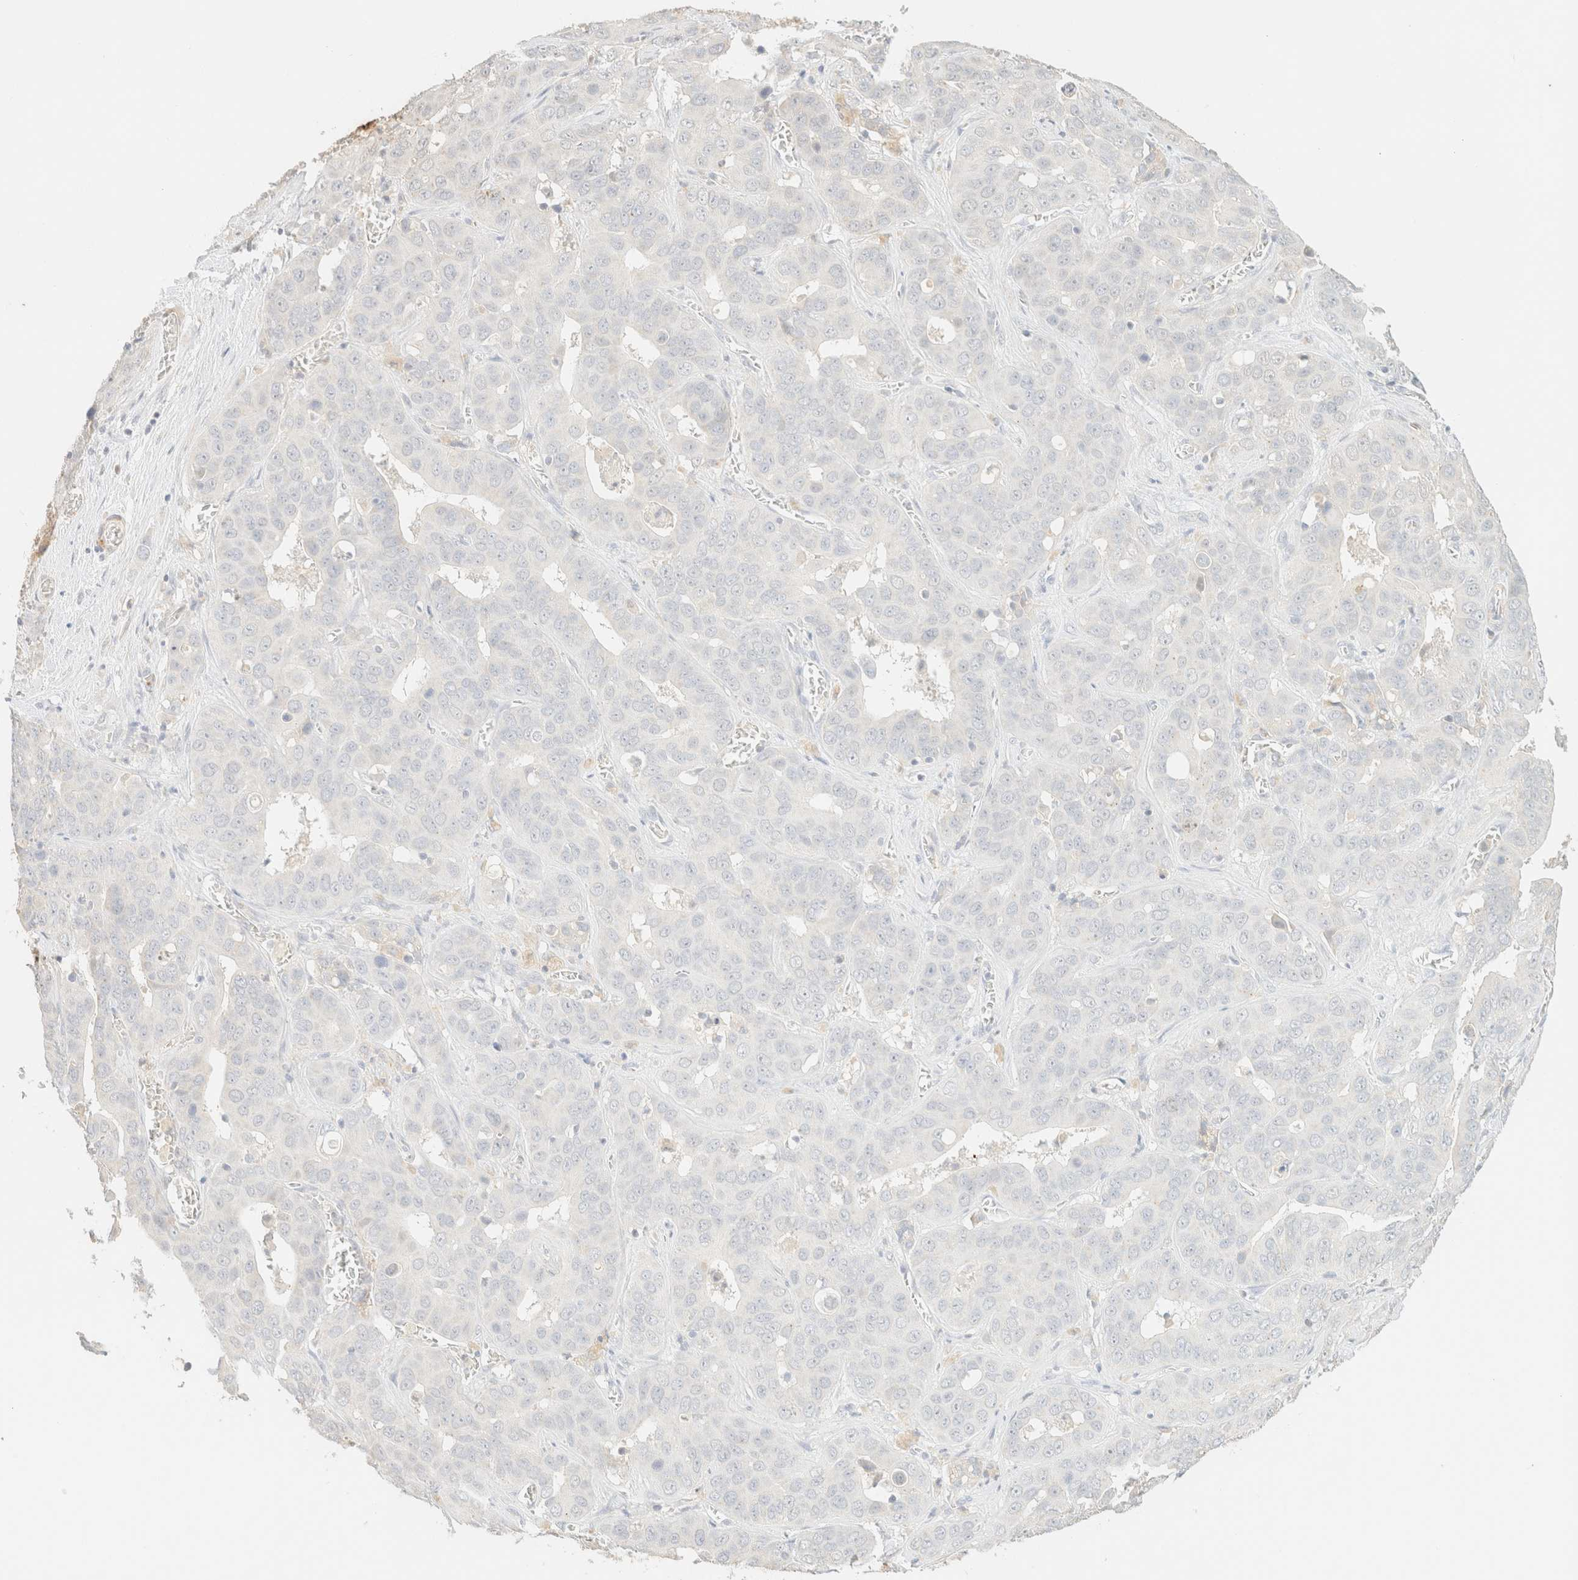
{"staining": {"intensity": "negative", "quantity": "none", "location": "none"}, "tissue": "liver cancer", "cell_type": "Tumor cells", "image_type": "cancer", "snomed": [{"axis": "morphology", "description": "Cholangiocarcinoma"}, {"axis": "topography", "description": "Liver"}], "caption": "The IHC micrograph has no significant expression in tumor cells of cholangiocarcinoma (liver) tissue.", "gene": "SPARCL1", "patient": {"sex": "female", "age": 52}}